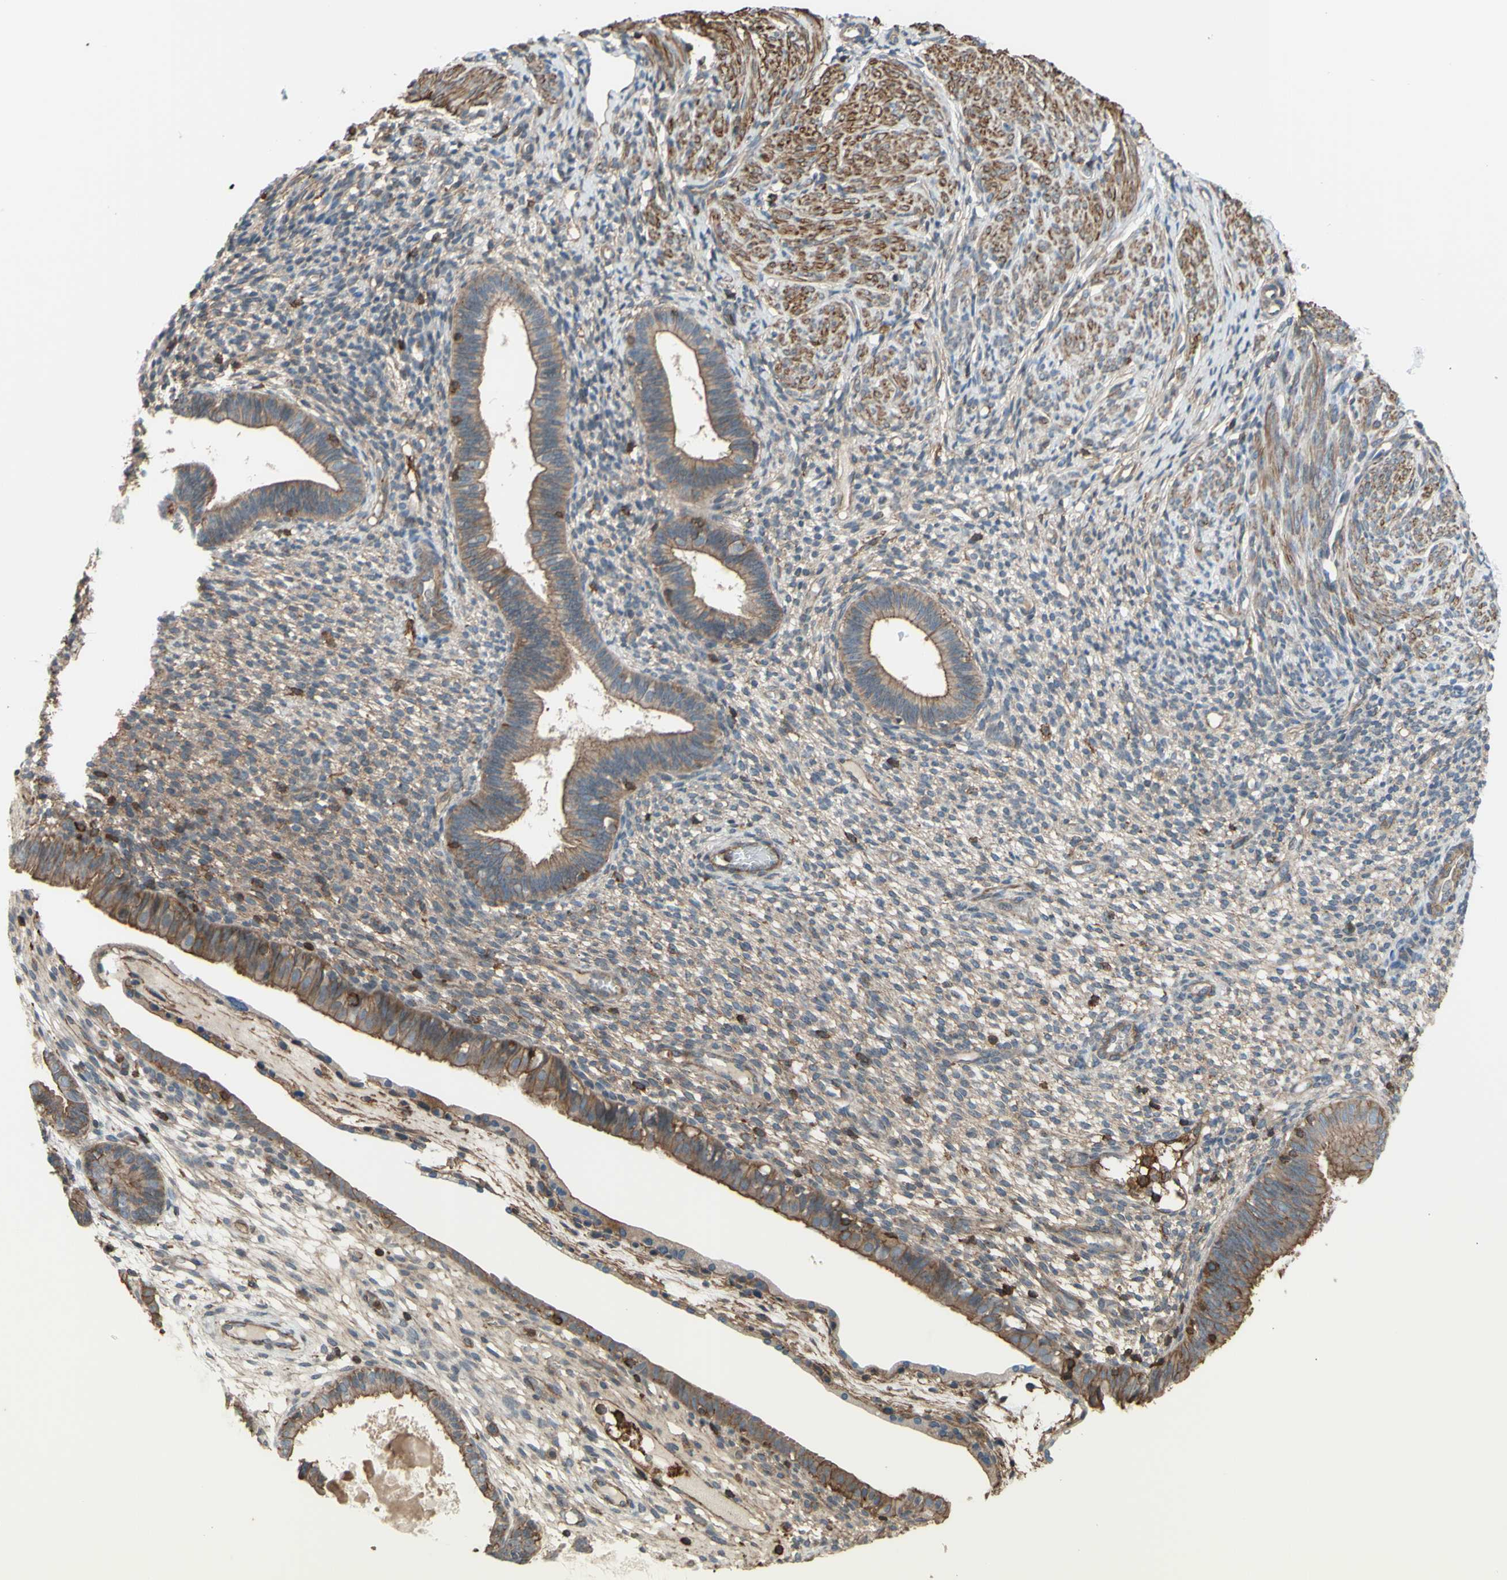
{"staining": {"intensity": "moderate", "quantity": "25%-75%", "location": "cytoplasmic/membranous"}, "tissue": "endometrium", "cell_type": "Cells in endometrial stroma", "image_type": "normal", "snomed": [{"axis": "morphology", "description": "Normal tissue, NOS"}, {"axis": "topography", "description": "Endometrium"}], "caption": "Moderate cytoplasmic/membranous protein expression is identified in approximately 25%-75% of cells in endometrial stroma in endometrium. Using DAB (3,3'-diaminobenzidine) (brown) and hematoxylin (blue) stains, captured at high magnification using brightfield microscopy.", "gene": "ADD3", "patient": {"sex": "female", "age": 61}}